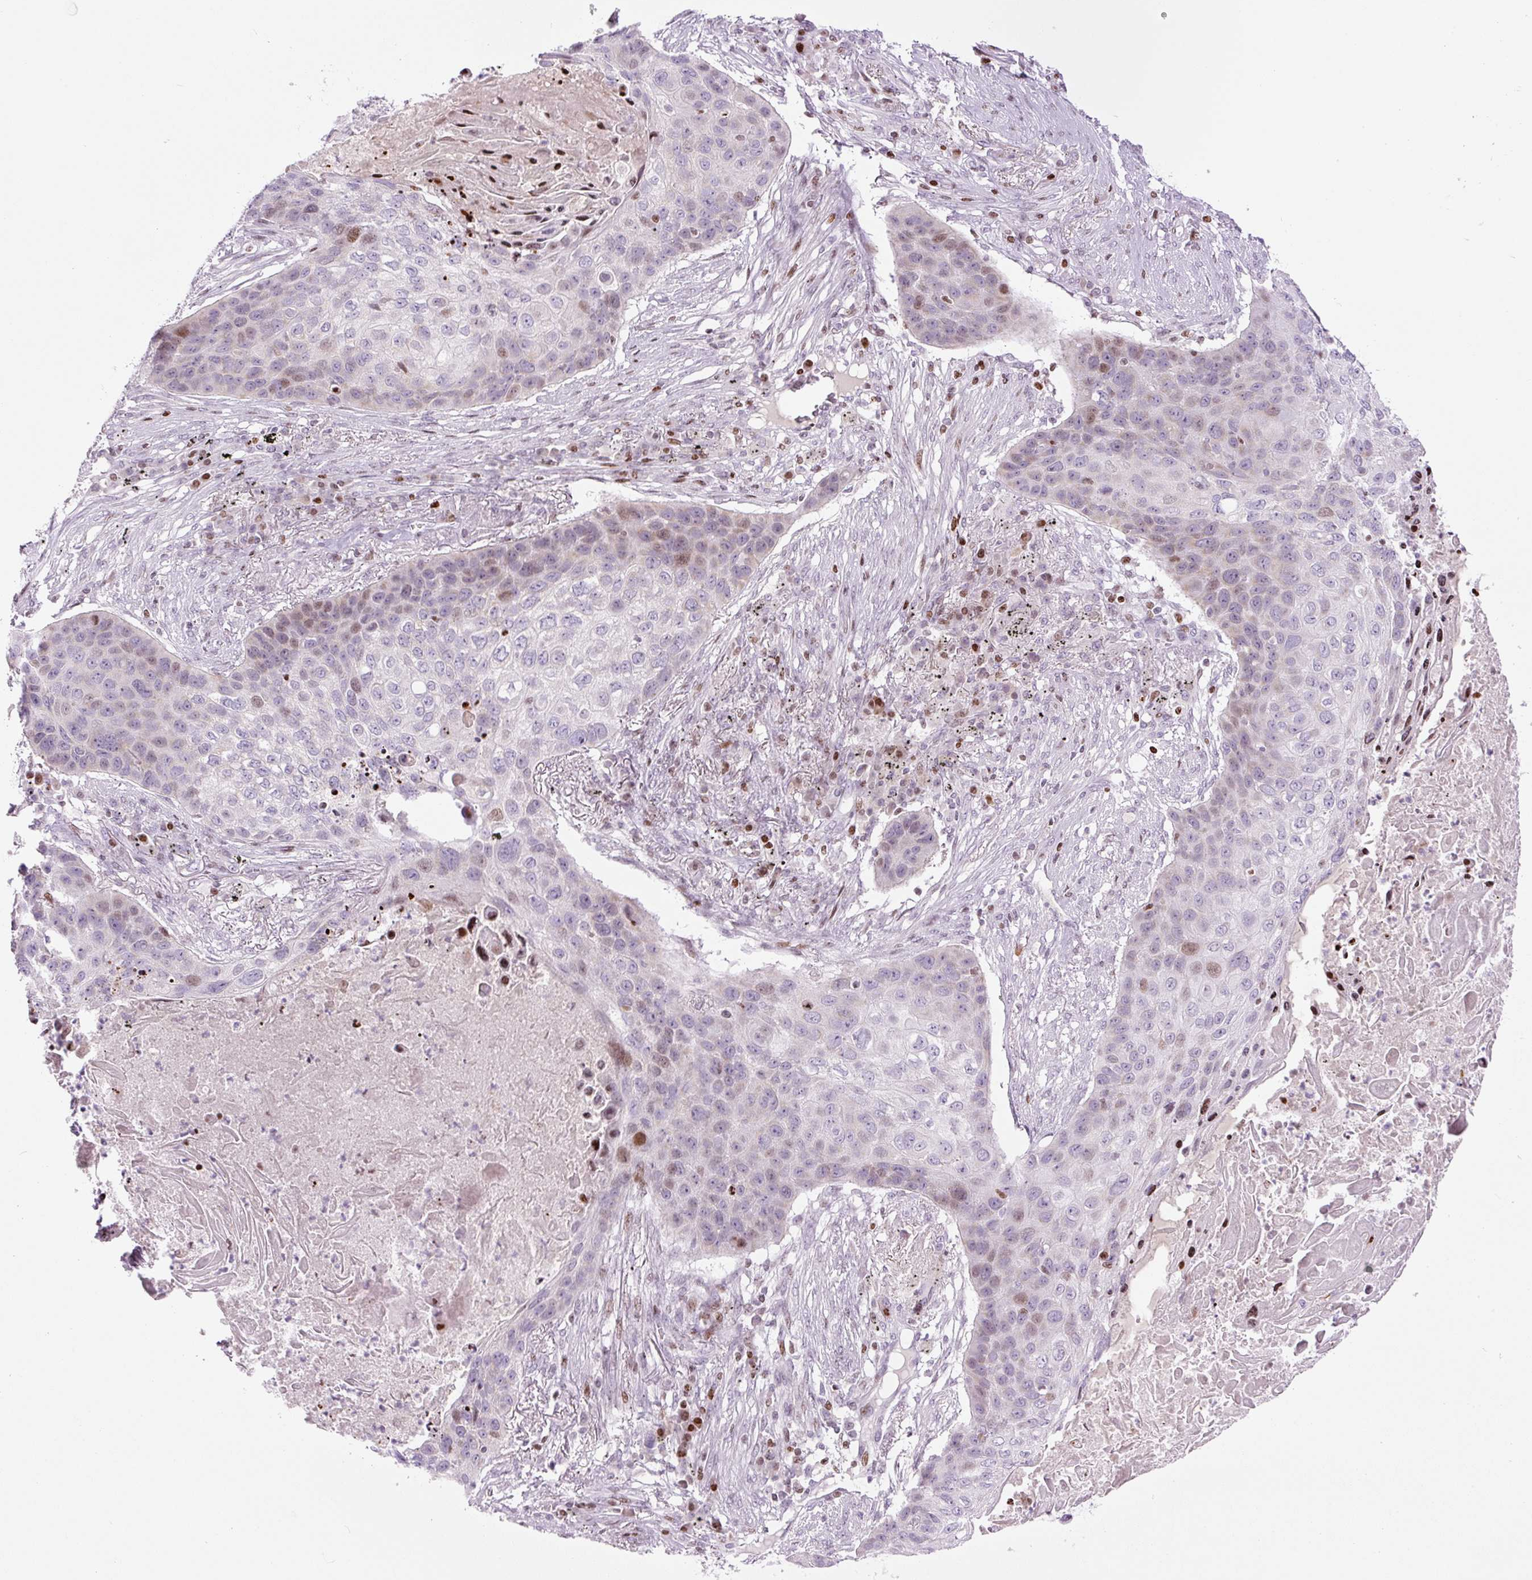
{"staining": {"intensity": "moderate", "quantity": "<25%", "location": "nuclear"}, "tissue": "lung cancer", "cell_type": "Tumor cells", "image_type": "cancer", "snomed": [{"axis": "morphology", "description": "Squamous cell carcinoma, NOS"}, {"axis": "topography", "description": "Lung"}], "caption": "Squamous cell carcinoma (lung) stained for a protein (brown) displays moderate nuclear positive positivity in about <25% of tumor cells.", "gene": "TMEM177", "patient": {"sex": "female", "age": 63}}